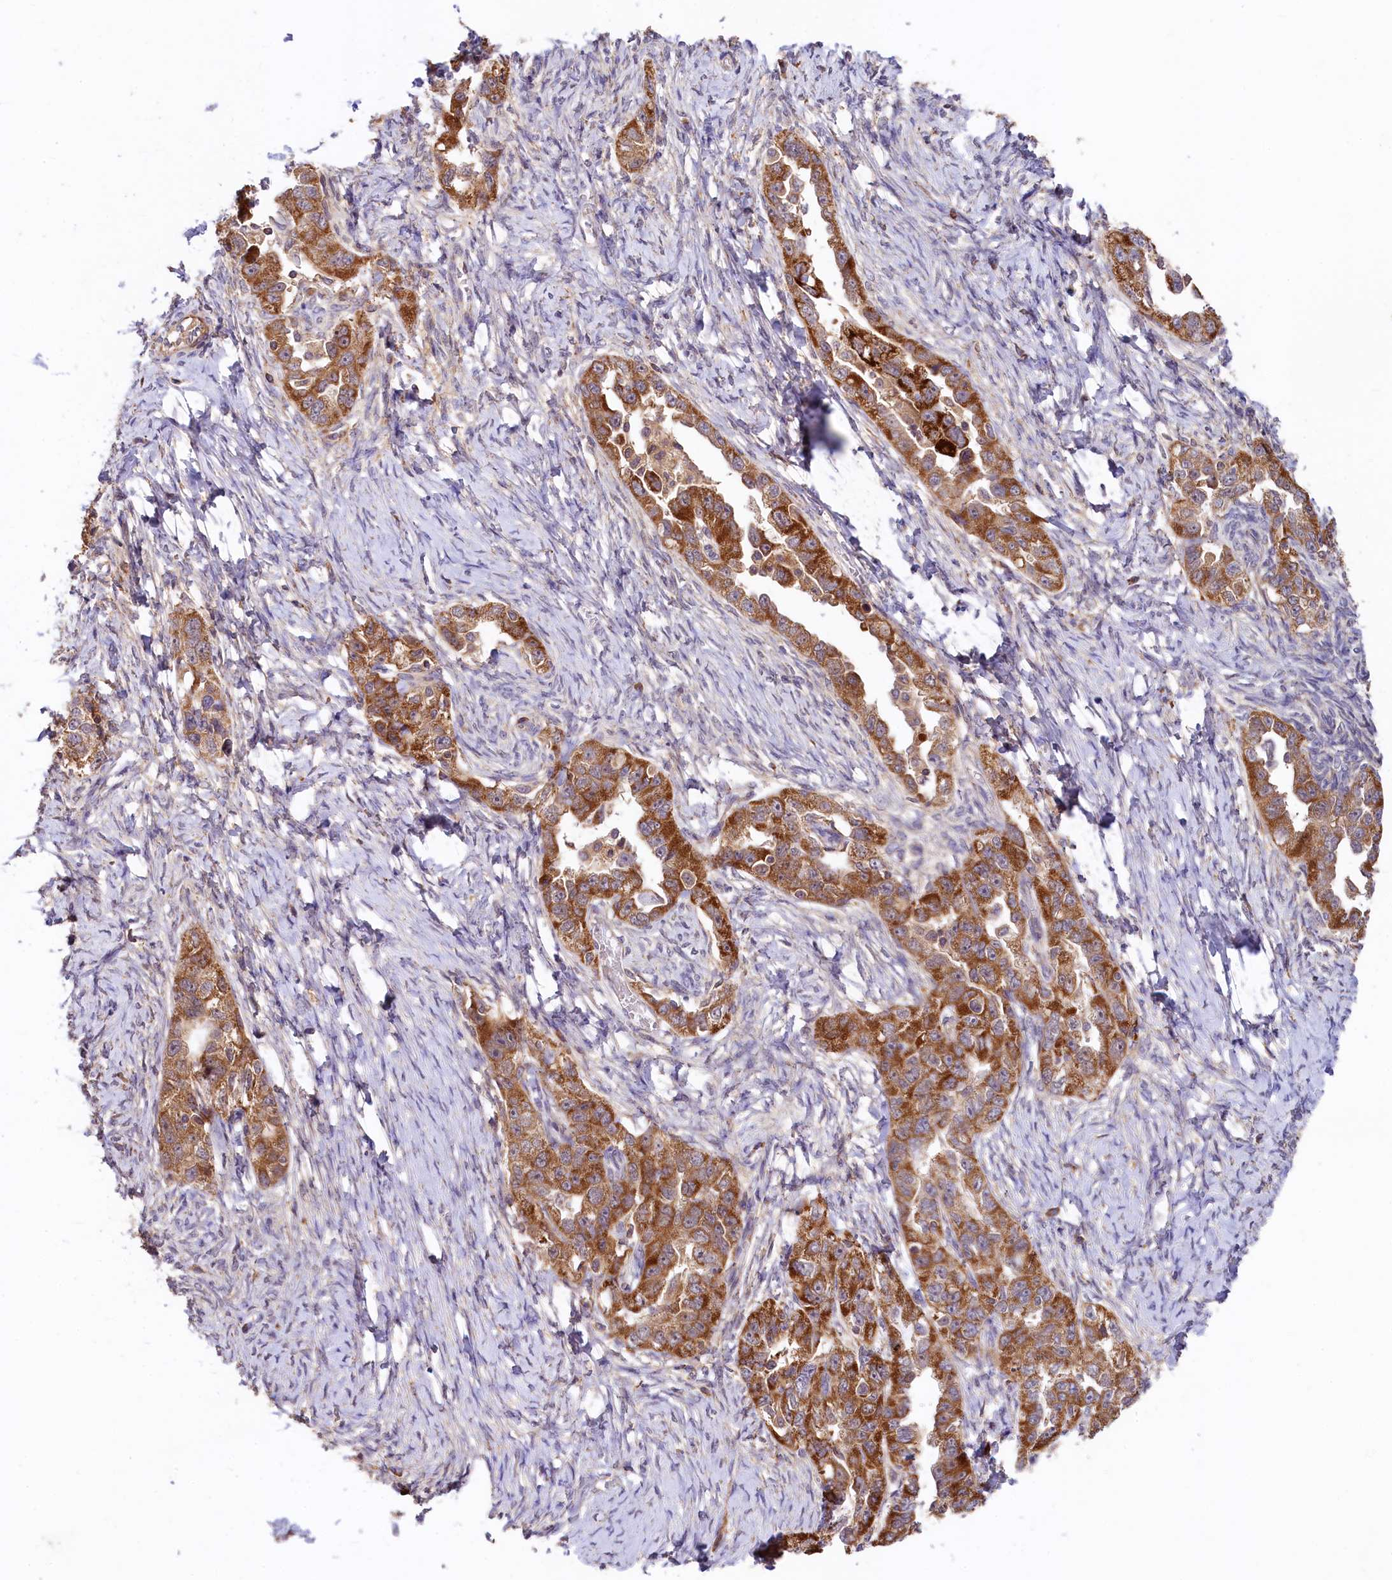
{"staining": {"intensity": "strong", "quantity": ">75%", "location": "cytoplasmic/membranous"}, "tissue": "ovarian cancer", "cell_type": "Tumor cells", "image_type": "cancer", "snomed": [{"axis": "morphology", "description": "Carcinoma, NOS"}, {"axis": "morphology", "description": "Cystadenocarcinoma, serous, NOS"}, {"axis": "topography", "description": "Ovary"}], "caption": "A brown stain labels strong cytoplasmic/membranous staining of a protein in human ovarian carcinoma tumor cells.", "gene": "CIAO3", "patient": {"sex": "female", "age": 69}}